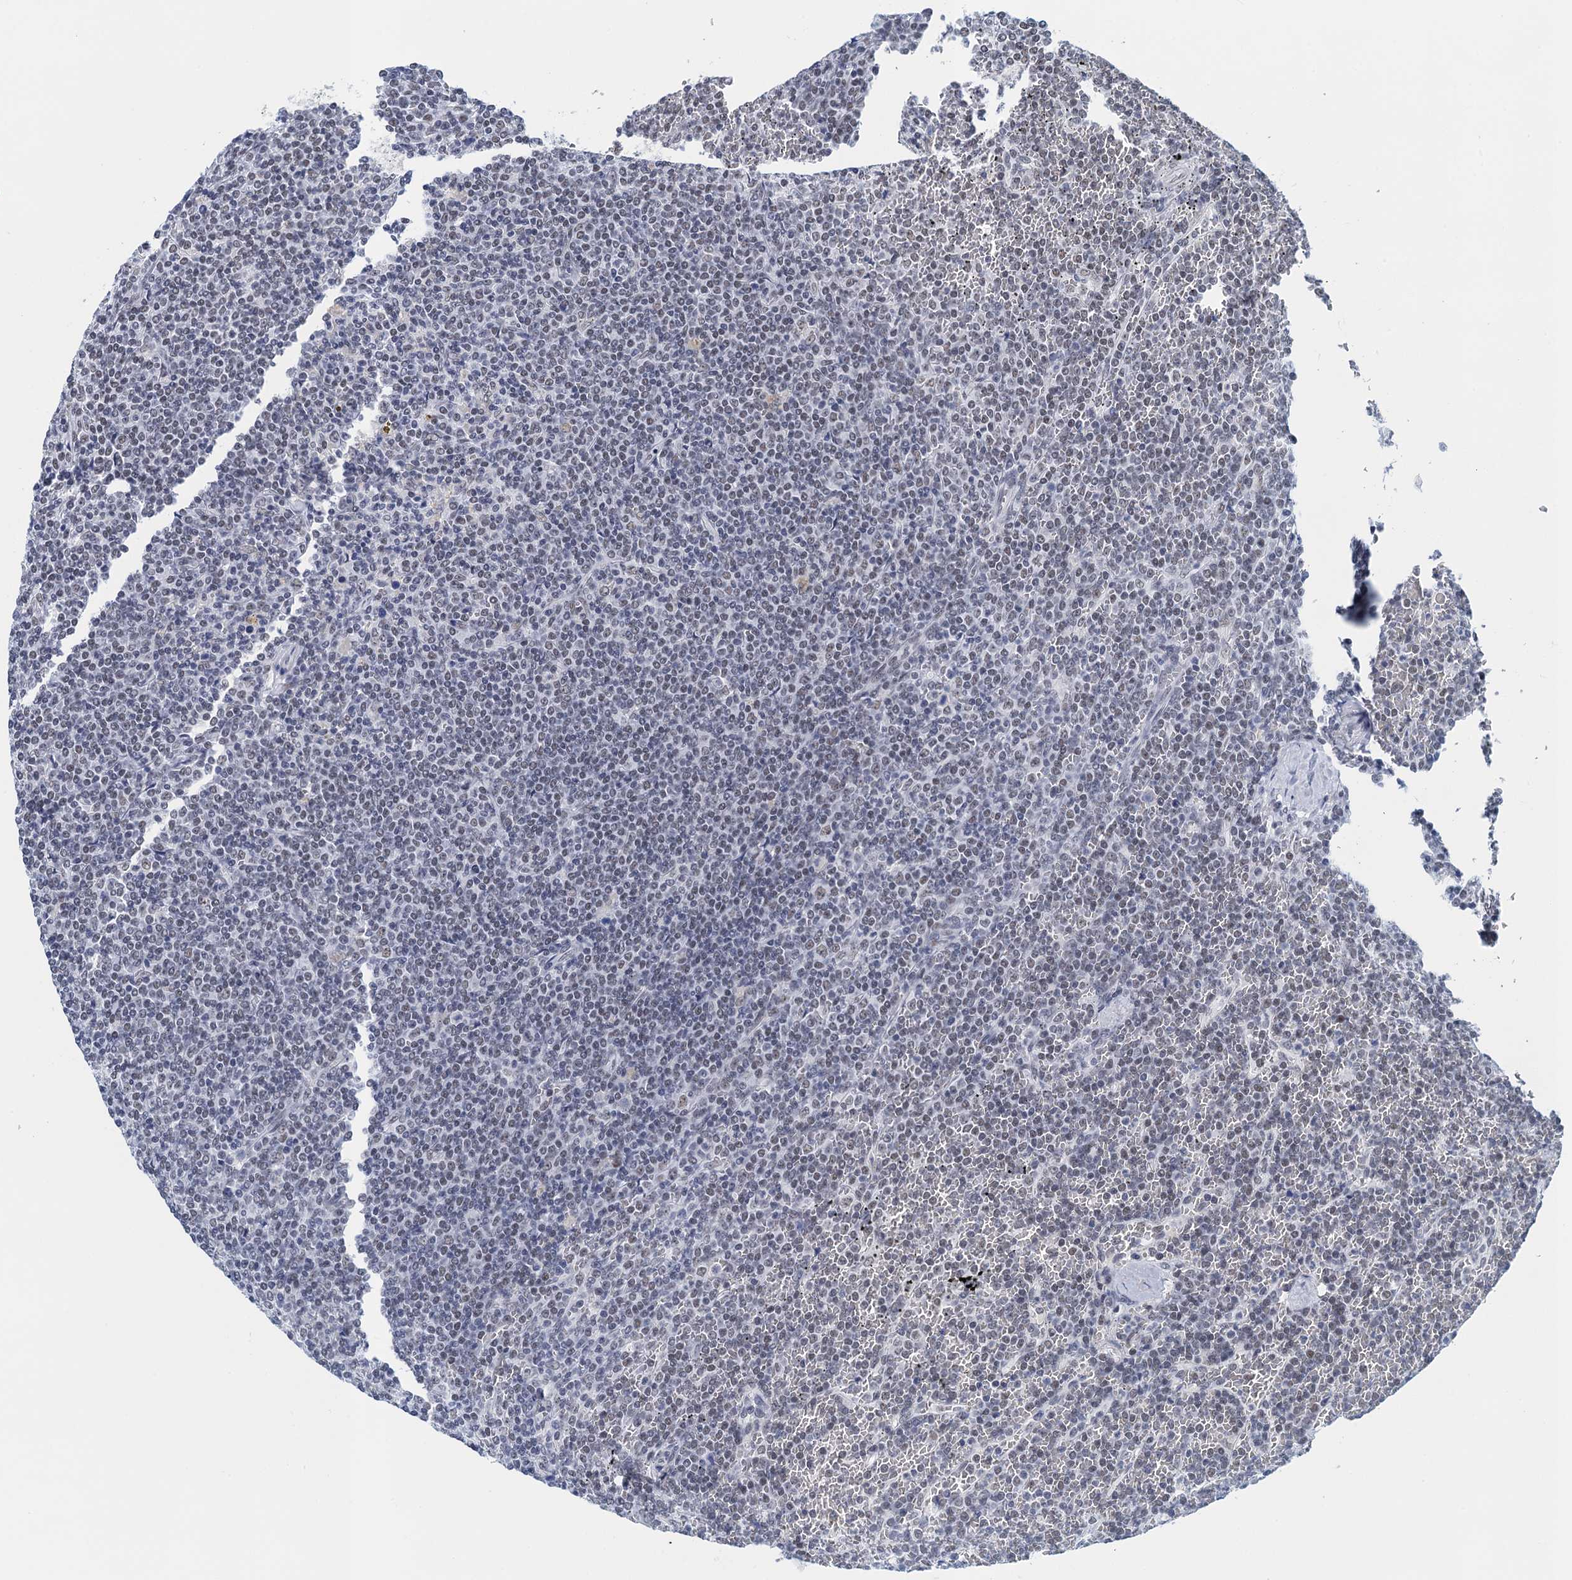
{"staining": {"intensity": "negative", "quantity": "none", "location": "none"}, "tissue": "lymphoma", "cell_type": "Tumor cells", "image_type": "cancer", "snomed": [{"axis": "morphology", "description": "Malignant lymphoma, non-Hodgkin's type, Low grade"}, {"axis": "topography", "description": "Spleen"}], "caption": "Tumor cells are negative for brown protein staining in lymphoma. (Brightfield microscopy of DAB (3,3'-diaminobenzidine) immunohistochemistry (IHC) at high magnification).", "gene": "EPS8L1", "patient": {"sex": "female", "age": 19}}